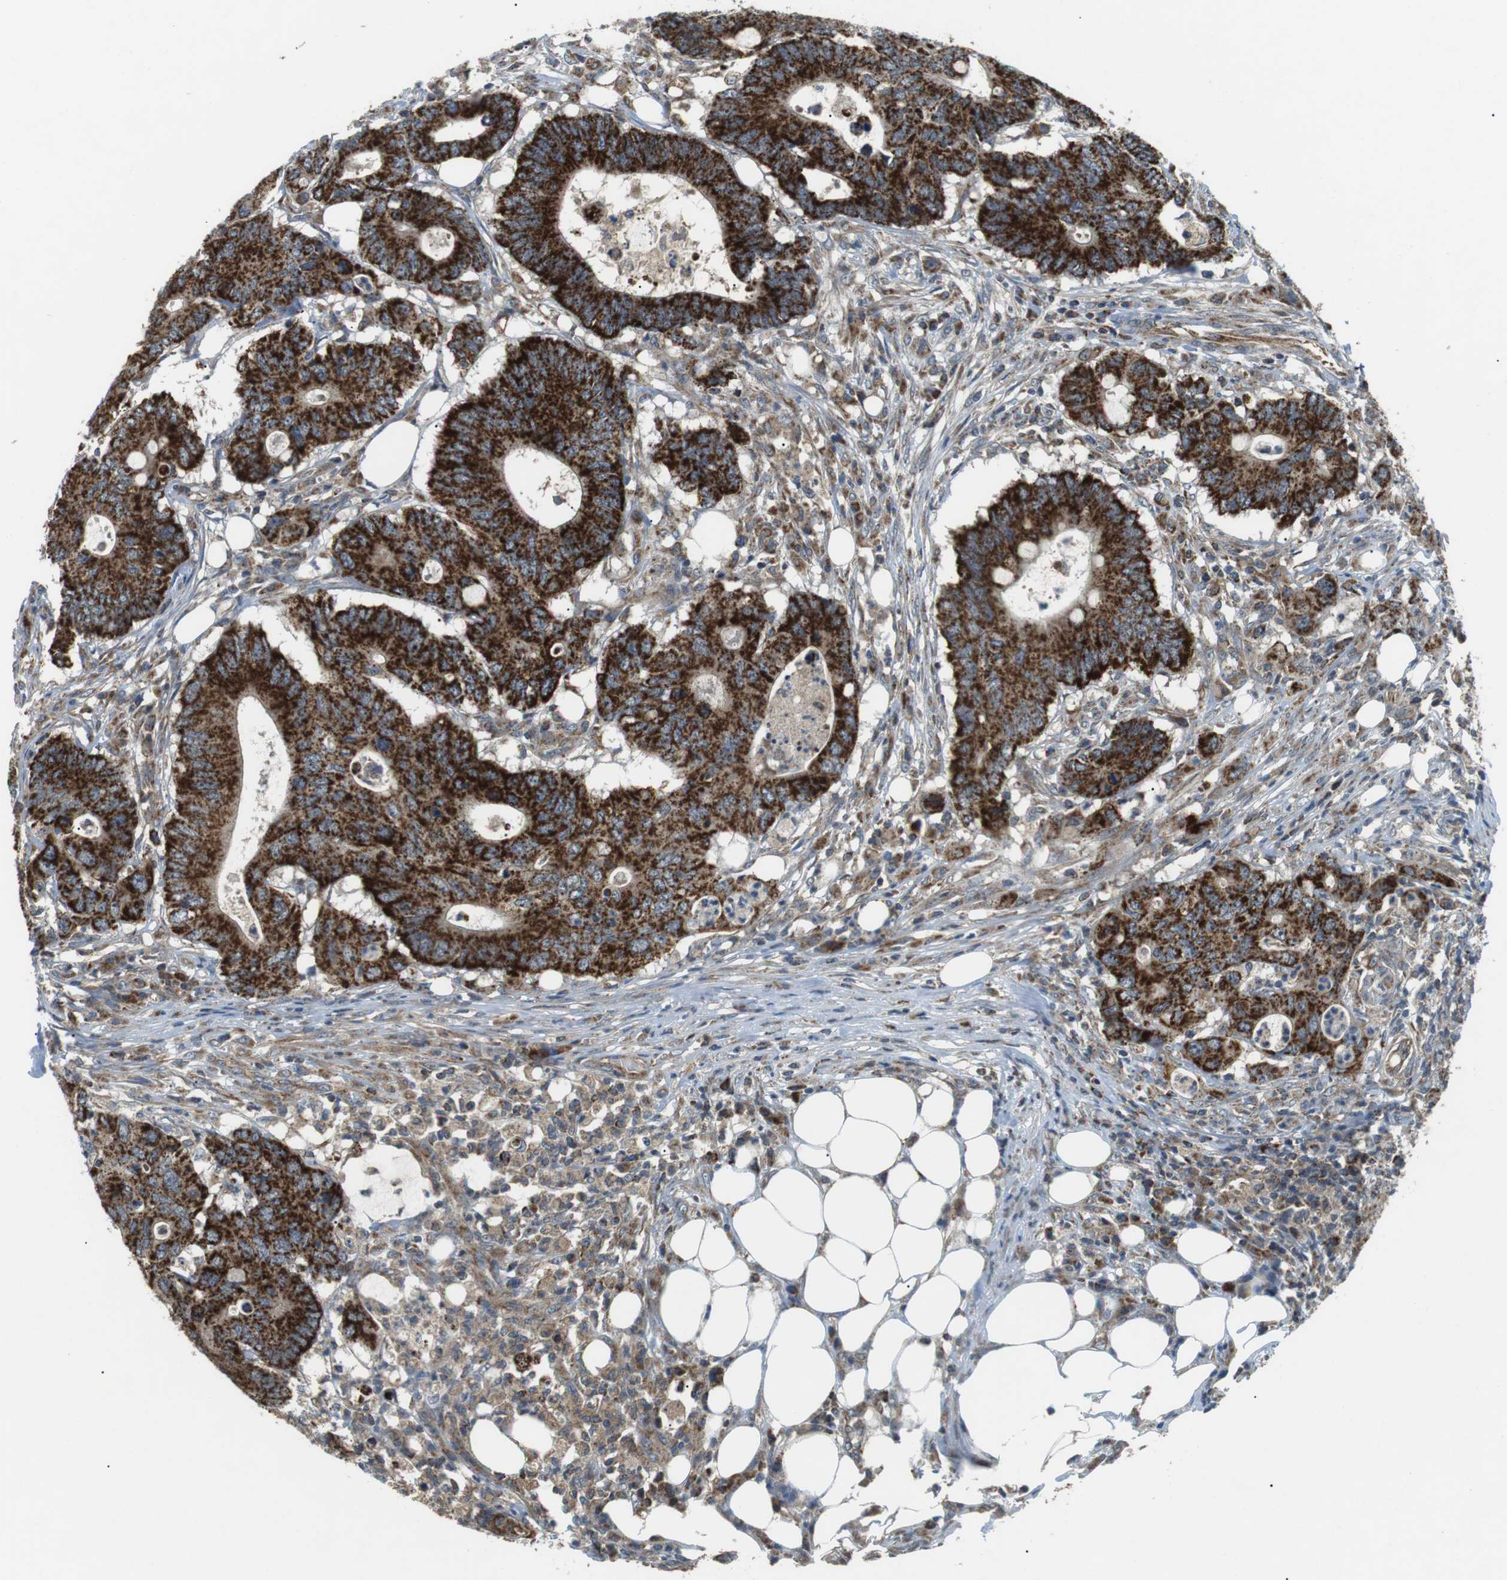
{"staining": {"intensity": "strong", "quantity": ">75%", "location": "cytoplasmic/membranous"}, "tissue": "colorectal cancer", "cell_type": "Tumor cells", "image_type": "cancer", "snomed": [{"axis": "morphology", "description": "Adenocarcinoma, NOS"}, {"axis": "topography", "description": "Colon"}], "caption": "High-magnification brightfield microscopy of adenocarcinoma (colorectal) stained with DAB (3,3'-diaminobenzidine) (brown) and counterstained with hematoxylin (blue). tumor cells exhibit strong cytoplasmic/membranous staining is seen in approximately>75% of cells. The protein of interest is shown in brown color, while the nuclei are stained blue.", "gene": "BACE1", "patient": {"sex": "male", "age": 71}}